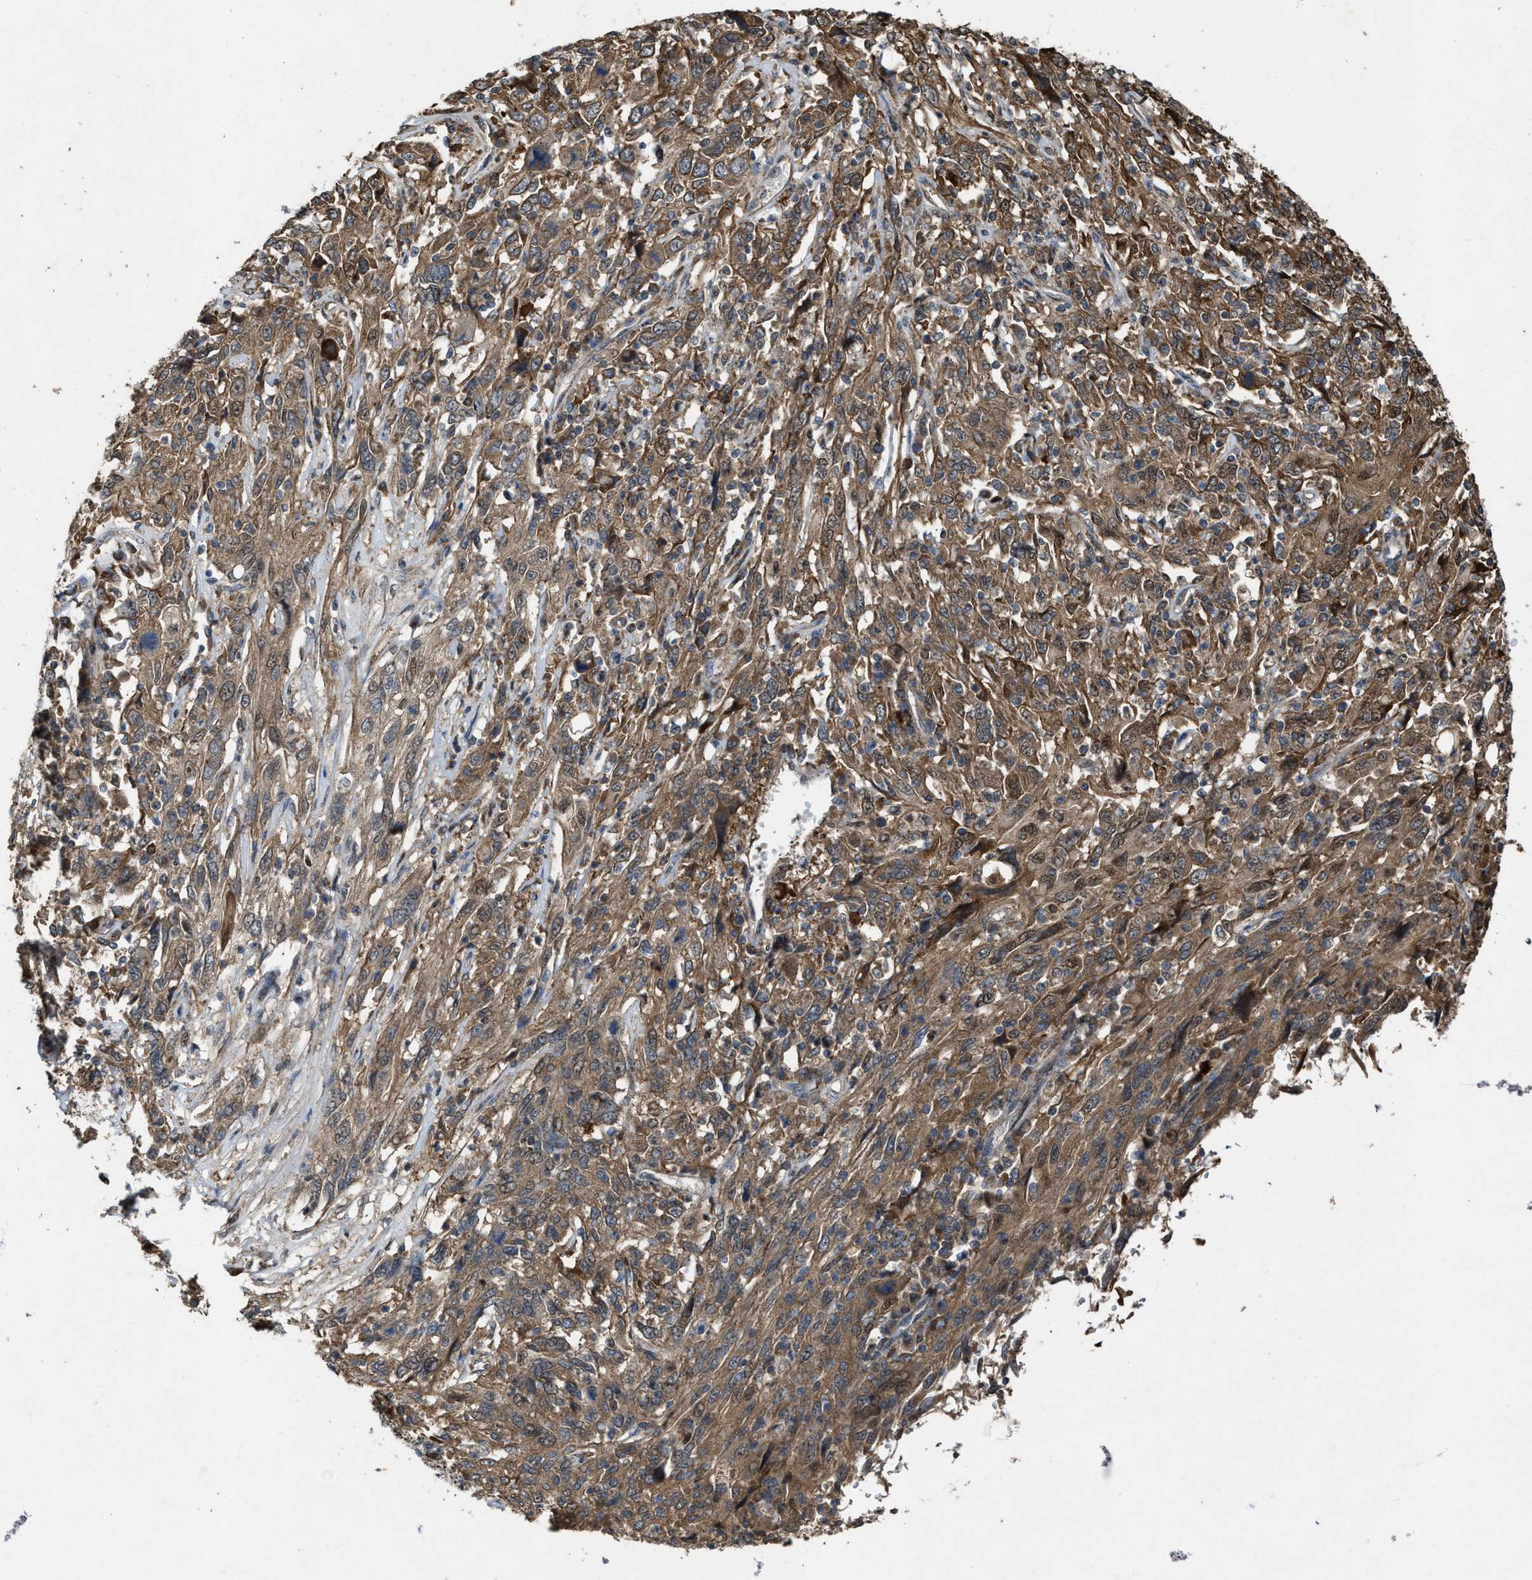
{"staining": {"intensity": "moderate", "quantity": ">75%", "location": "cytoplasmic/membranous"}, "tissue": "cervical cancer", "cell_type": "Tumor cells", "image_type": "cancer", "snomed": [{"axis": "morphology", "description": "Squamous cell carcinoma, NOS"}, {"axis": "topography", "description": "Cervix"}], "caption": "A brown stain labels moderate cytoplasmic/membranous staining of a protein in human cervical cancer tumor cells.", "gene": "PDP2", "patient": {"sex": "female", "age": 46}}